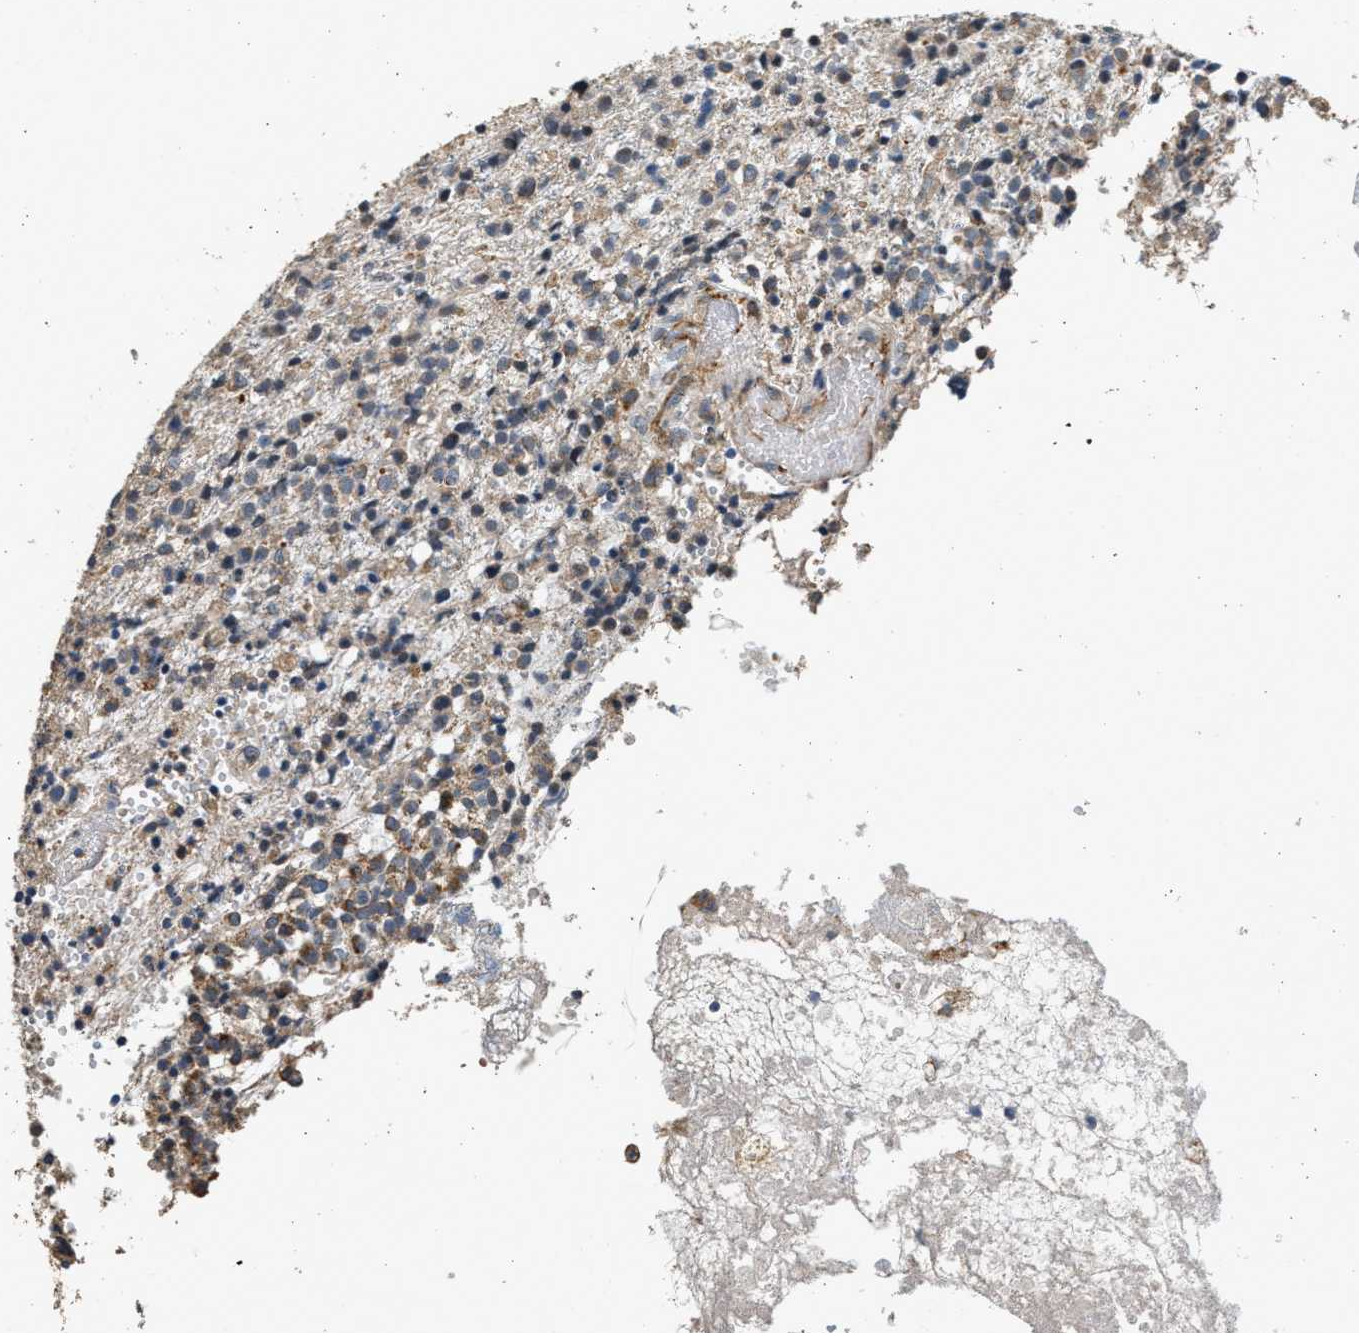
{"staining": {"intensity": "negative", "quantity": "none", "location": "none"}, "tissue": "glioma", "cell_type": "Tumor cells", "image_type": "cancer", "snomed": [{"axis": "morphology", "description": "Glioma, malignant, High grade"}, {"axis": "topography", "description": "Brain"}], "caption": "An immunohistochemistry histopathology image of glioma is shown. There is no staining in tumor cells of glioma. The staining was performed using DAB to visualize the protein expression in brown, while the nuclei were stained in blue with hematoxylin (Magnification: 20x).", "gene": "PCLO", "patient": {"sex": "female", "age": 59}}